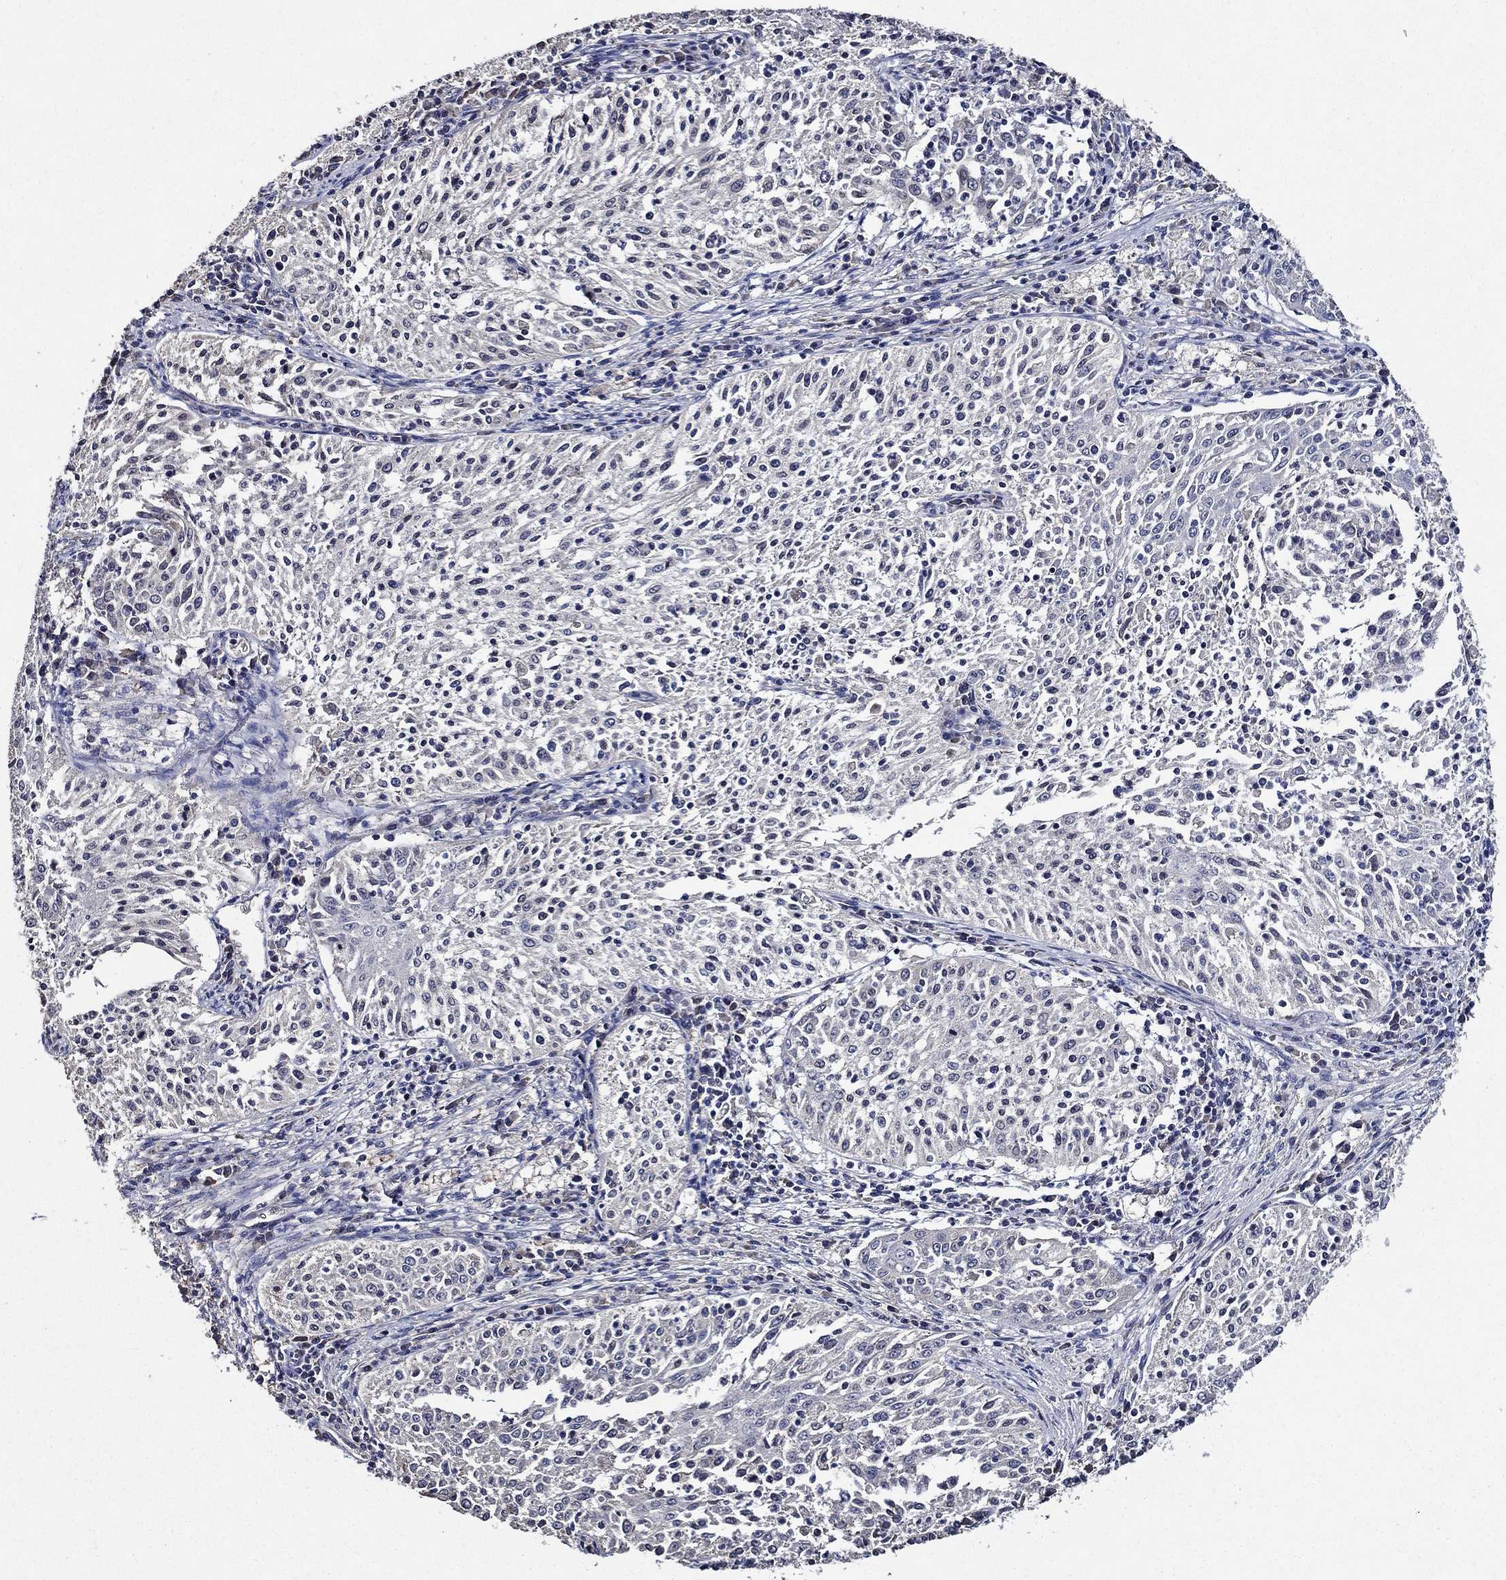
{"staining": {"intensity": "negative", "quantity": "none", "location": "none"}, "tissue": "cervical cancer", "cell_type": "Tumor cells", "image_type": "cancer", "snomed": [{"axis": "morphology", "description": "Squamous cell carcinoma, NOS"}, {"axis": "topography", "description": "Cervix"}], "caption": "IHC of cervical cancer exhibits no expression in tumor cells.", "gene": "HAP1", "patient": {"sex": "female", "age": 41}}